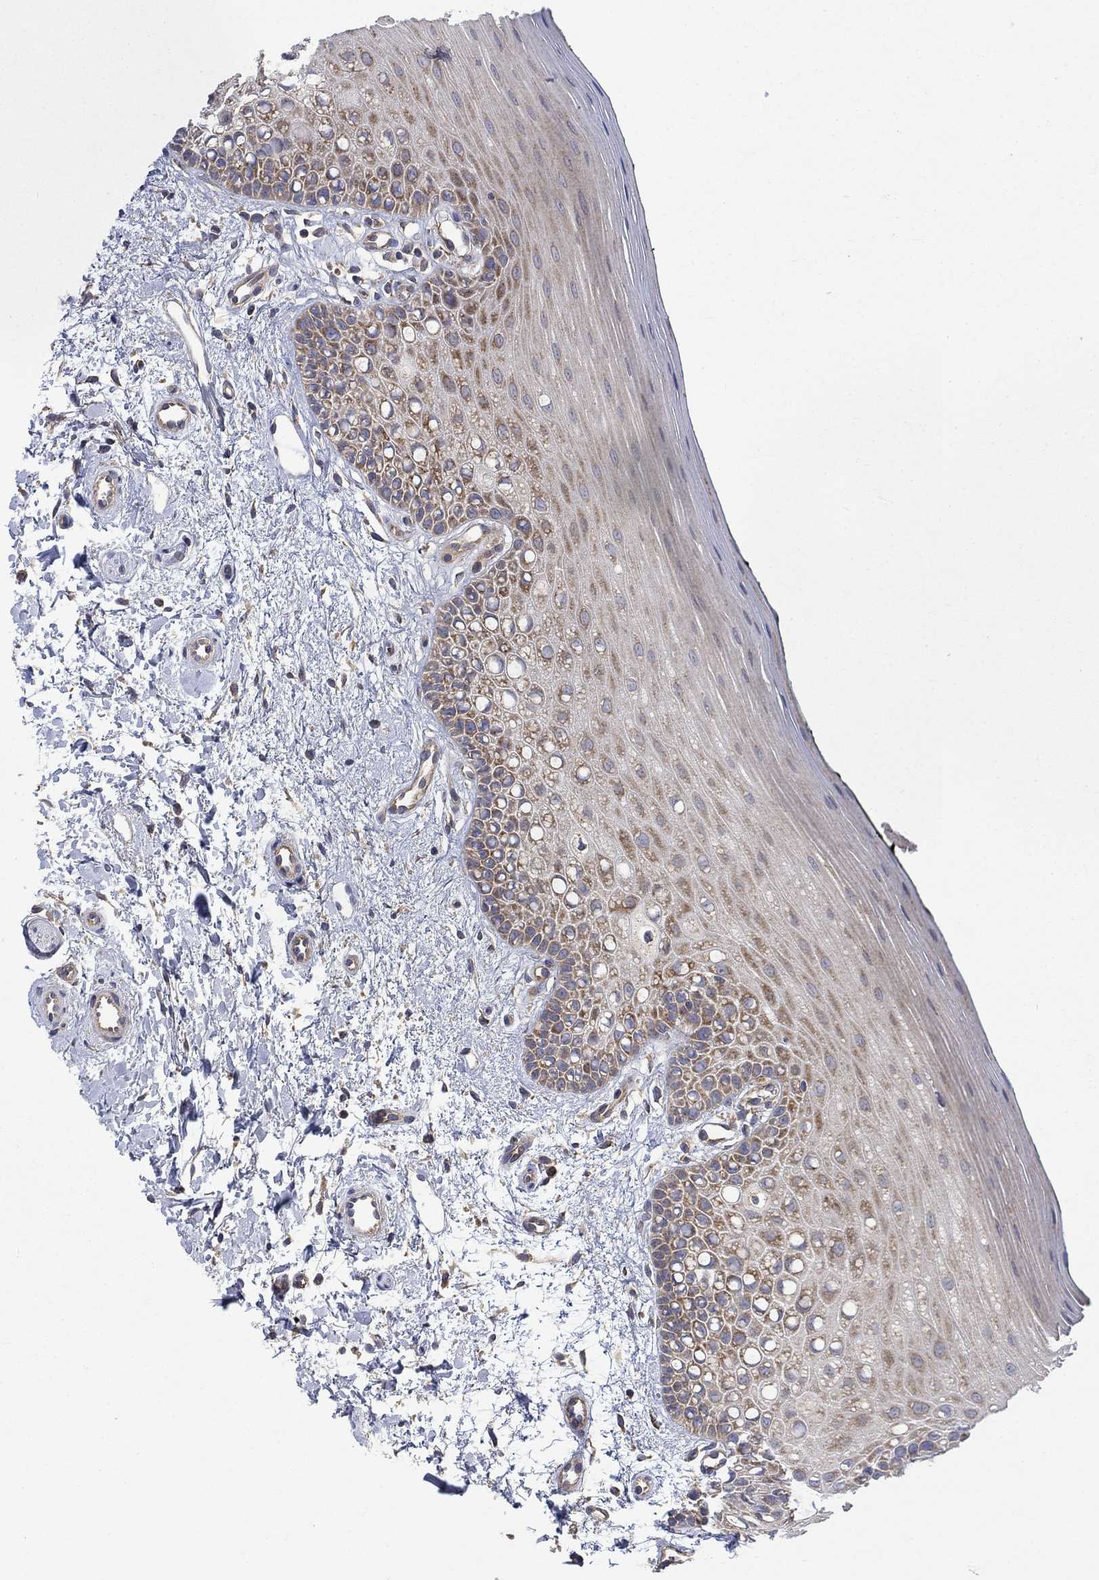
{"staining": {"intensity": "weak", "quantity": "25%-75%", "location": "cytoplasmic/membranous"}, "tissue": "oral mucosa", "cell_type": "Squamous epithelial cells", "image_type": "normal", "snomed": [{"axis": "morphology", "description": "Normal tissue, NOS"}, {"axis": "topography", "description": "Oral tissue"}], "caption": "About 25%-75% of squamous epithelial cells in unremarkable human oral mucosa display weak cytoplasmic/membranous protein staining as visualized by brown immunohistochemical staining.", "gene": "RPLP0", "patient": {"sex": "female", "age": 78}}